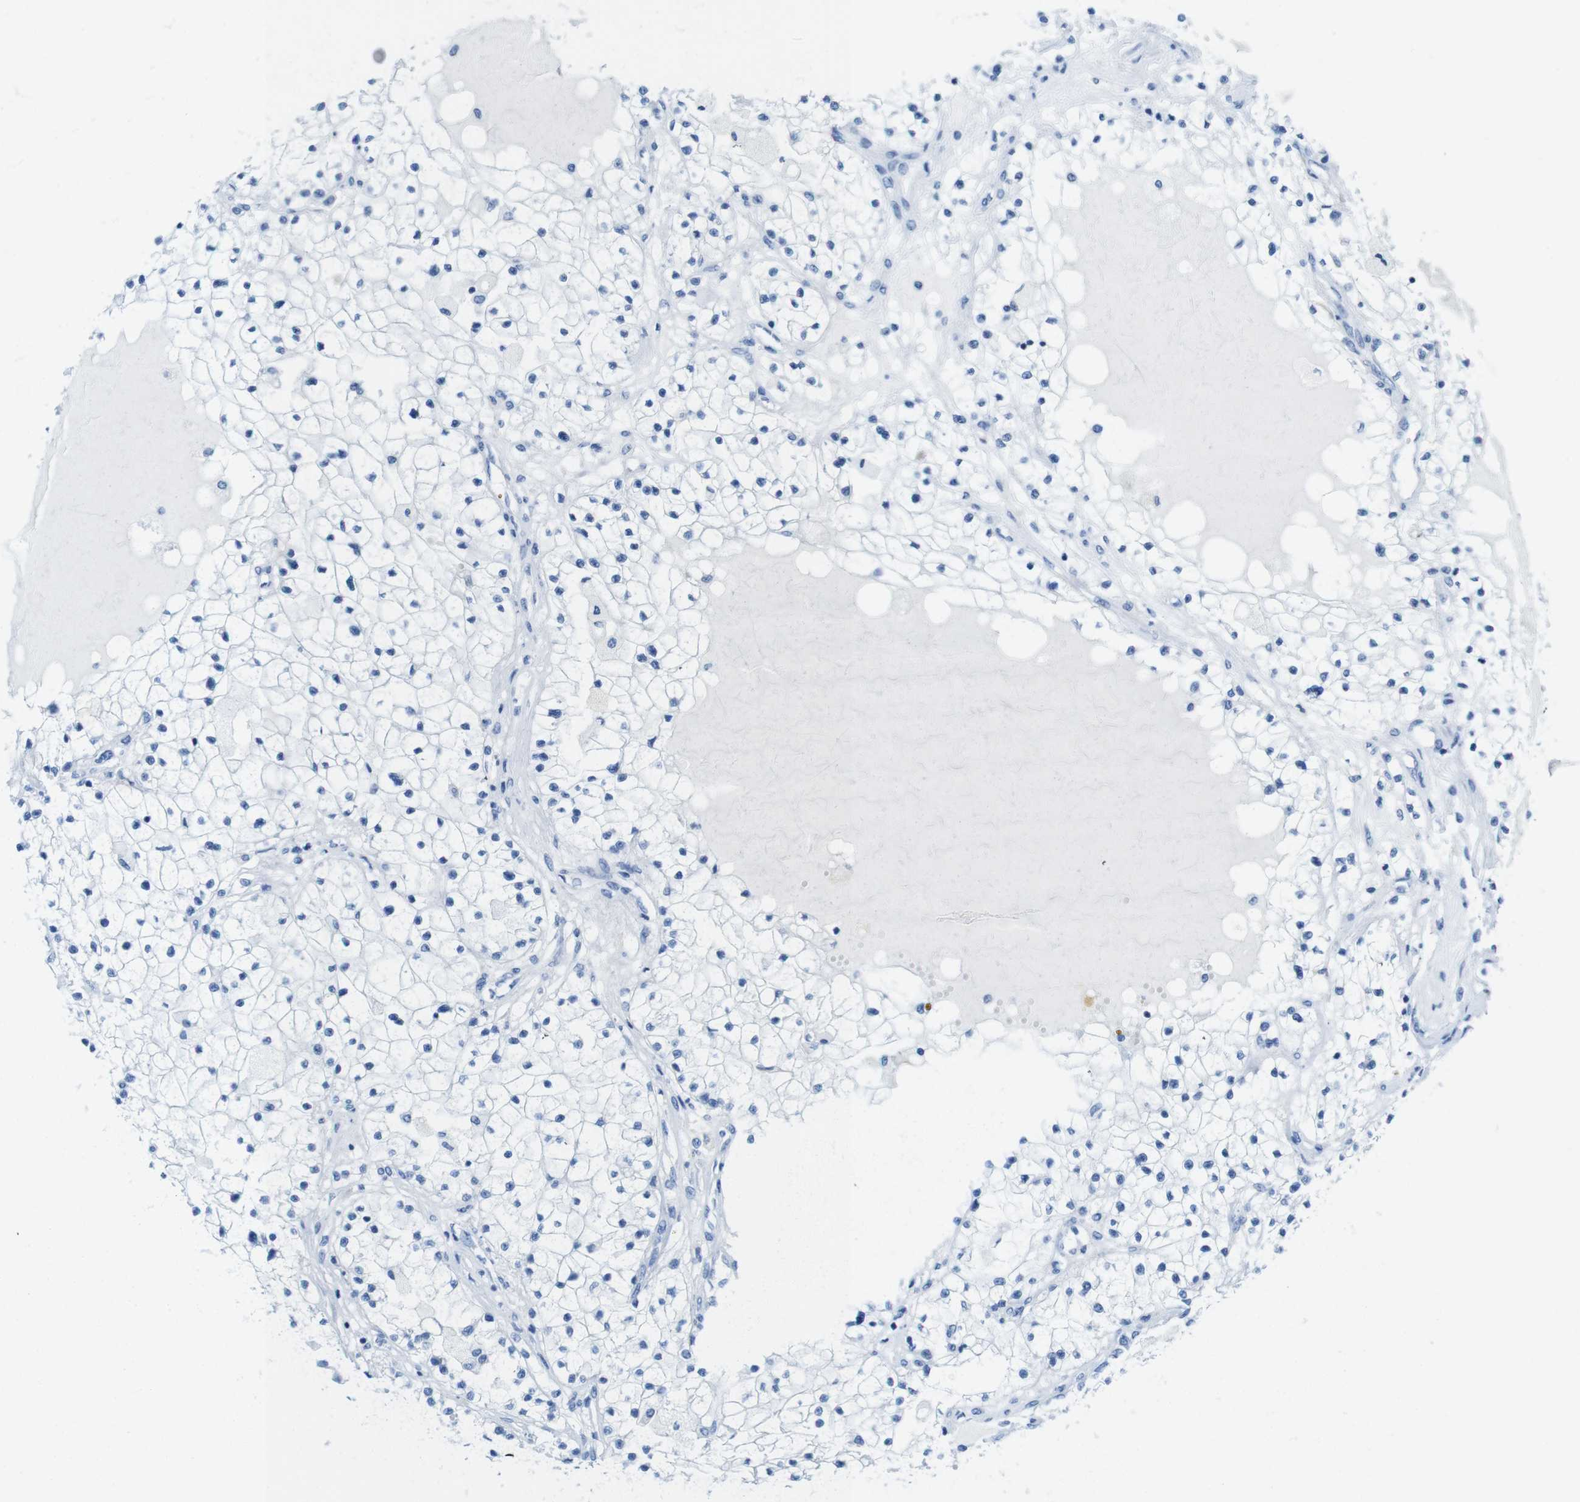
{"staining": {"intensity": "negative", "quantity": "none", "location": "none"}, "tissue": "renal cancer", "cell_type": "Tumor cells", "image_type": "cancer", "snomed": [{"axis": "morphology", "description": "Adenocarcinoma, NOS"}, {"axis": "topography", "description": "Kidney"}], "caption": "Immunohistochemistry photomicrograph of neoplastic tissue: human renal cancer (adenocarcinoma) stained with DAB displays no significant protein positivity in tumor cells.", "gene": "OPN1SW", "patient": {"sex": "male", "age": 68}}